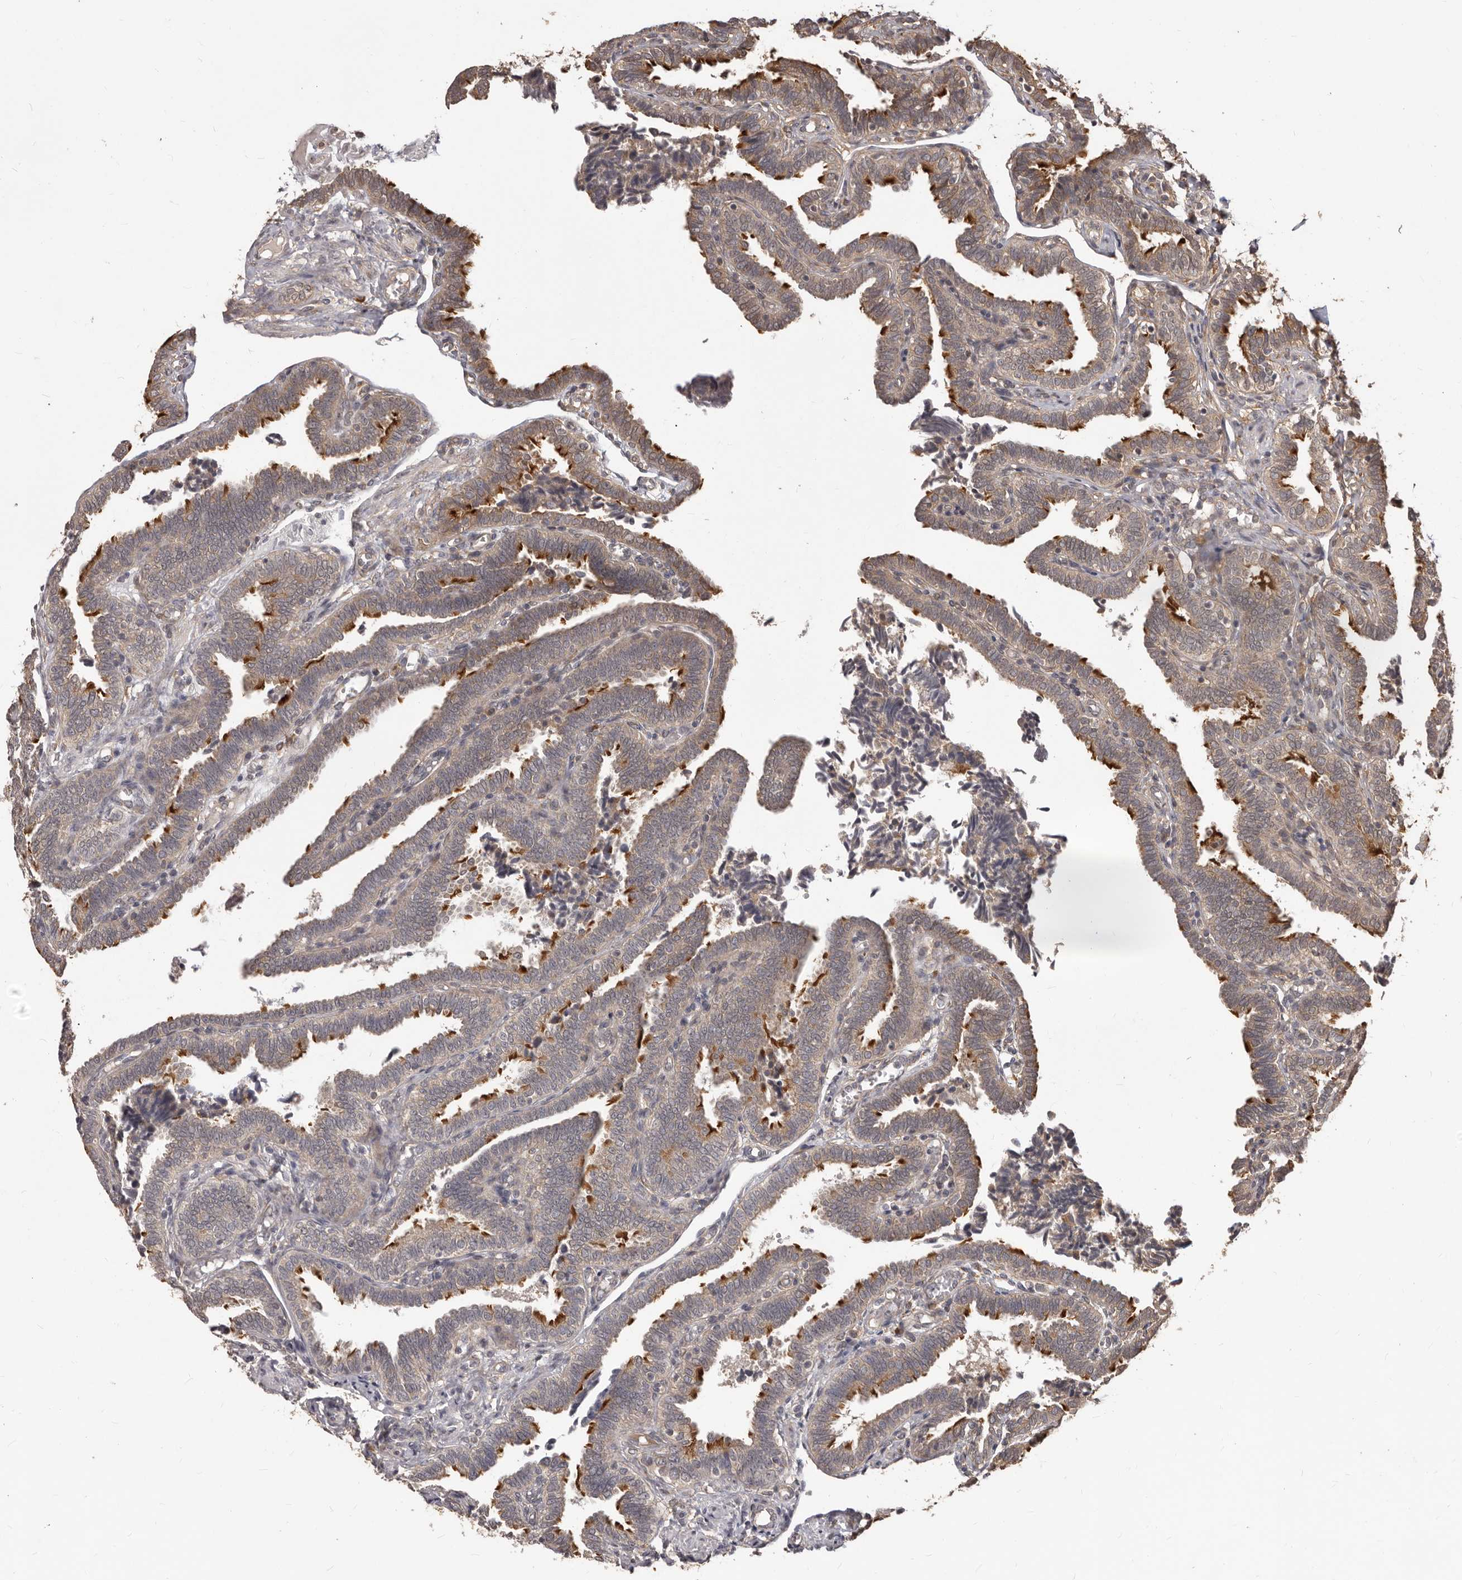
{"staining": {"intensity": "strong", "quantity": "<25%", "location": "cytoplasmic/membranous"}, "tissue": "fallopian tube", "cell_type": "Glandular cells", "image_type": "normal", "snomed": [{"axis": "morphology", "description": "Normal tissue, NOS"}, {"axis": "topography", "description": "Fallopian tube"}], "caption": "This micrograph displays benign fallopian tube stained with immunohistochemistry (IHC) to label a protein in brown. The cytoplasmic/membranous of glandular cells show strong positivity for the protein. Nuclei are counter-stained blue.", "gene": "MTO1", "patient": {"sex": "female", "age": 39}}